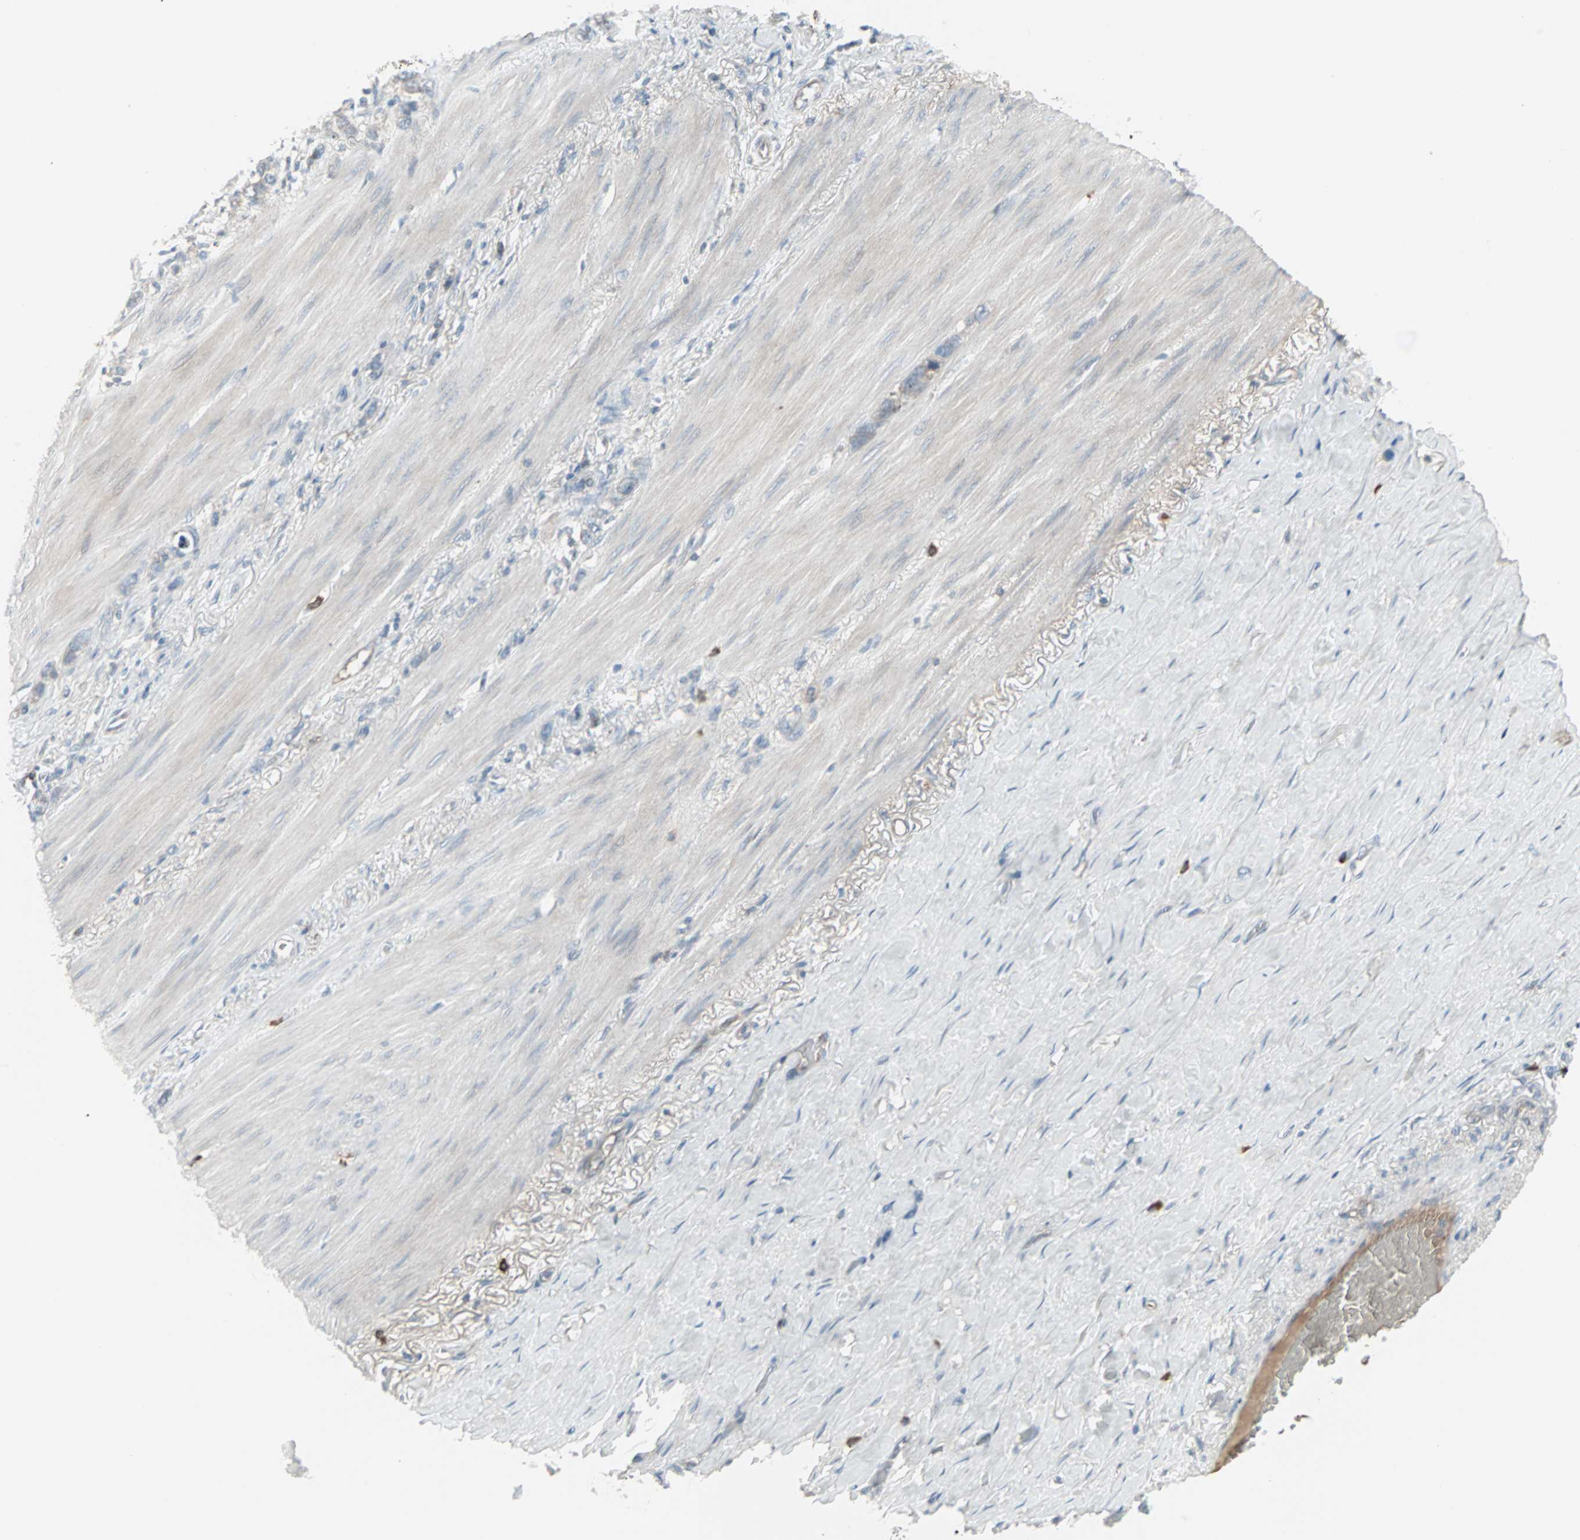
{"staining": {"intensity": "negative", "quantity": "none", "location": "none"}, "tissue": "stomach cancer", "cell_type": "Tumor cells", "image_type": "cancer", "snomed": [{"axis": "morphology", "description": "Normal tissue, NOS"}, {"axis": "morphology", "description": "Adenocarcinoma, NOS"}, {"axis": "morphology", "description": "Adenocarcinoma, High grade"}, {"axis": "topography", "description": "Stomach, upper"}, {"axis": "topography", "description": "Stomach"}], "caption": "A high-resolution histopathology image shows immunohistochemistry (IHC) staining of stomach cancer, which demonstrates no significant positivity in tumor cells. (IHC, brightfield microscopy, high magnification).", "gene": "ZSCAN32", "patient": {"sex": "female", "age": 65}}